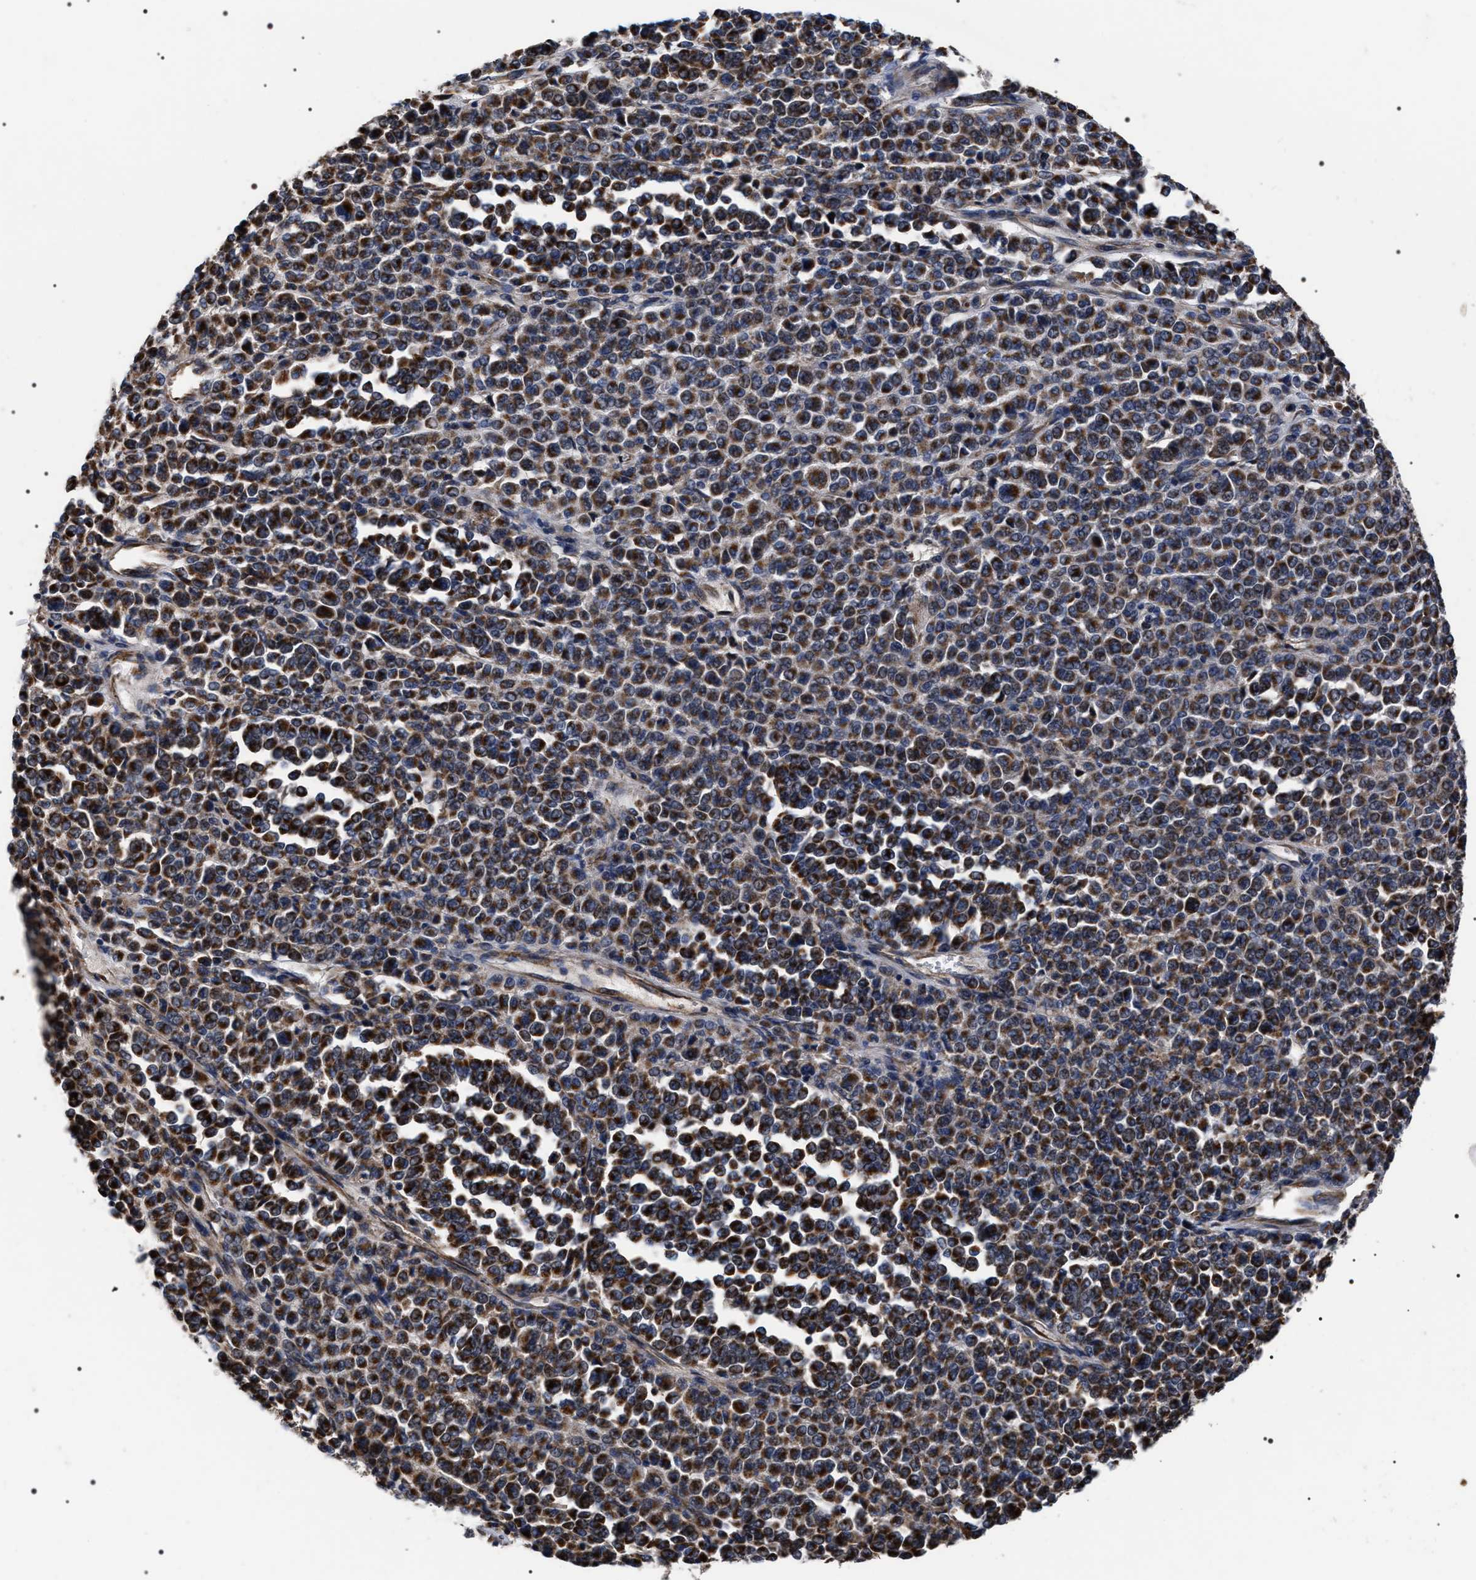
{"staining": {"intensity": "strong", "quantity": ">75%", "location": "cytoplasmic/membranous"}, "tissue": "melanoma", "cell_type": "Tumor cells", "image_type": "cancer", "snomed": [{"axis": "morphology", "description": "Malignant melanoma, Metastatic site"}, {"axis": "topography", "description": "Pancreas"}], "caption": "High-power microscopy captured an immunohistochemistry micrograph of melanoma, revealing strong cytoplasmic/membranous expression in about >75% of tumor cells.", "gene": "MIS18A", "patient": {"sex": "female", "age": 30}}